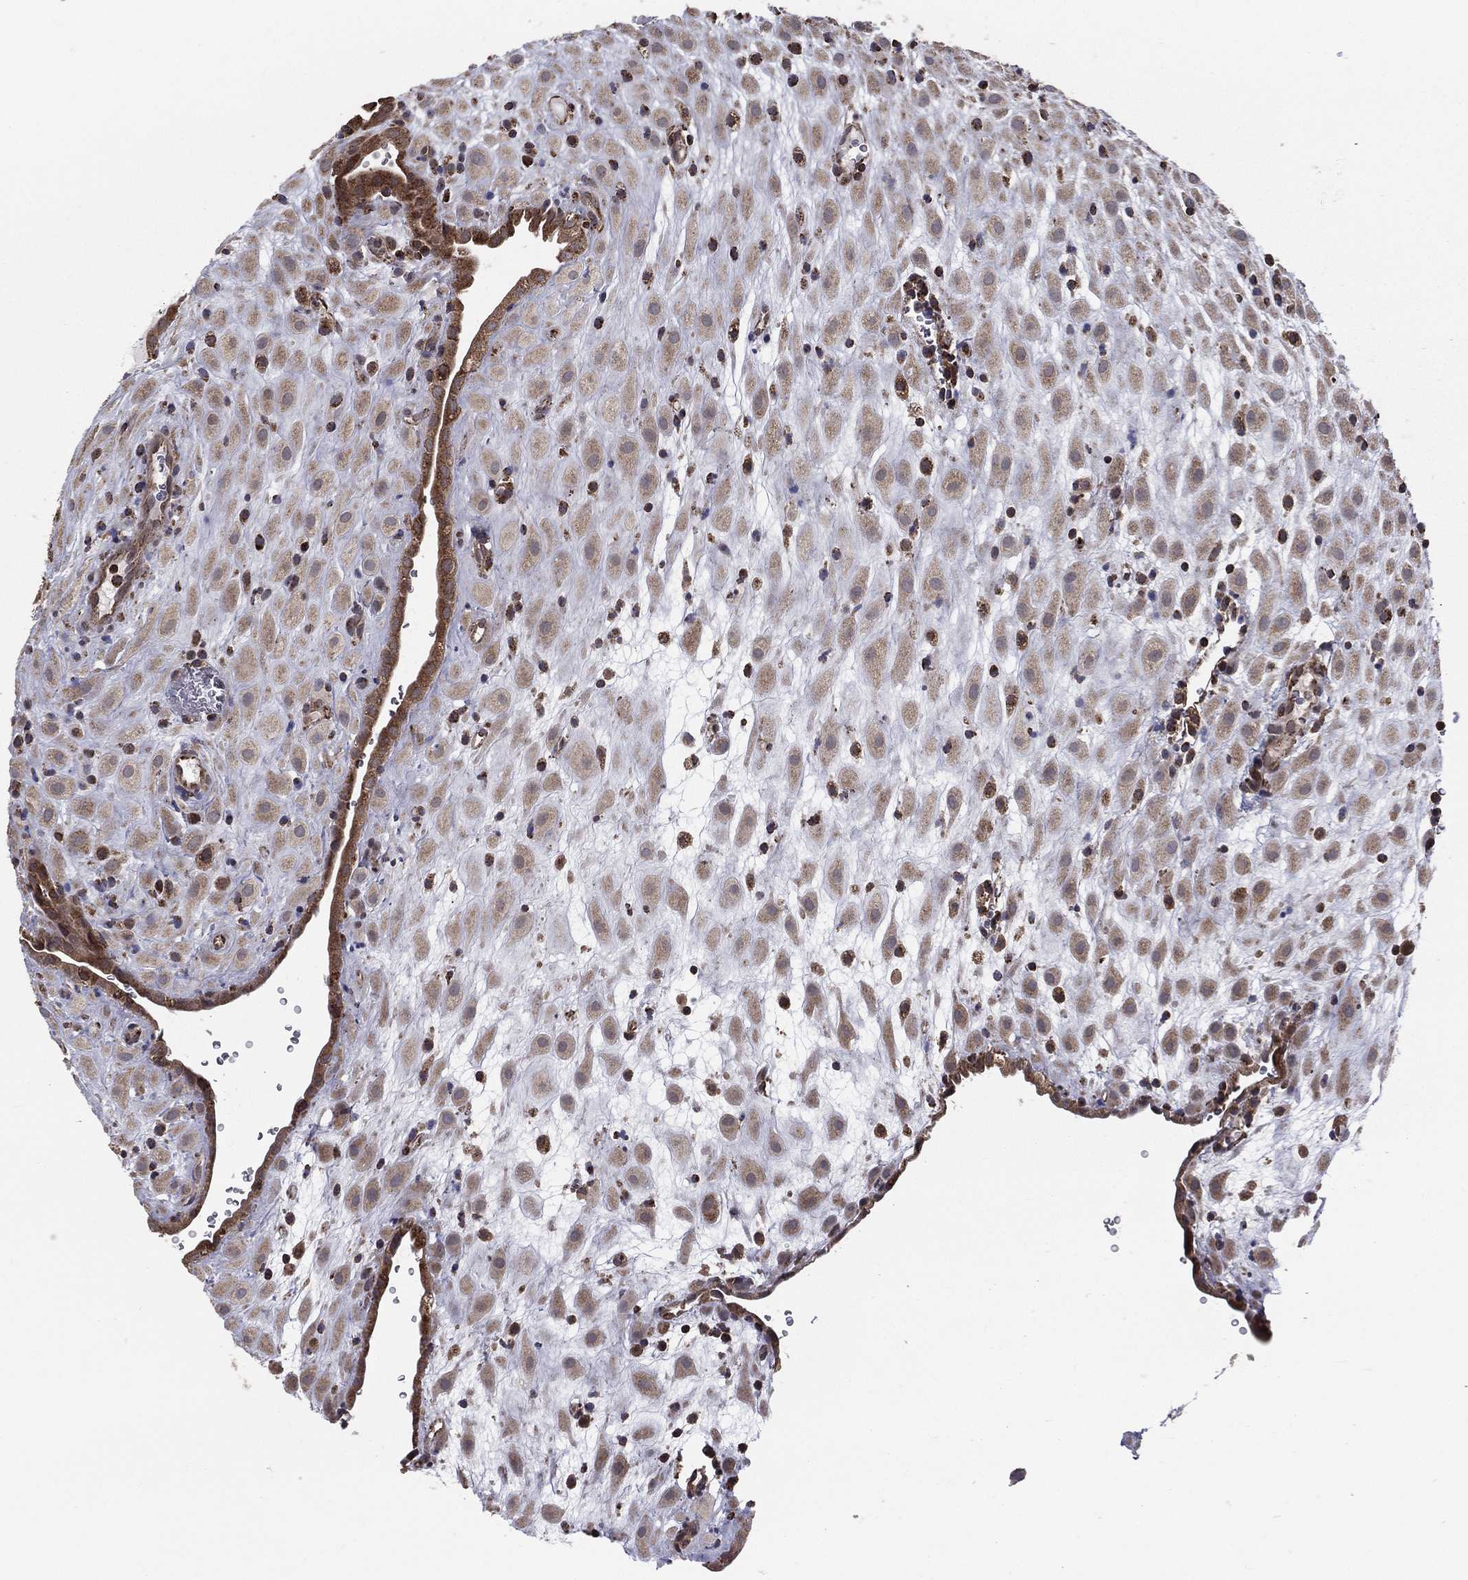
{"staining": {"intensity": "weak", "quantity": "25%-75%", "location": "cytoplasmic/membranous"}, "tissue": "placenta", "cell_type": "Decidual cells", "image_type": "normal", "snomed": [{"axis": "morphology", "description": "Normal tissue, NOS"}, {"axis": "topography", "description": "Placenta"}], "caption": "Human placenta stained for a protein (brown) exhibits weak cytoplasmic/membranous positive staining in about 25%-75% of decidual cells.", "gene": "ENSG00000288684", "patient": {"sex": "female", "age": 19}}